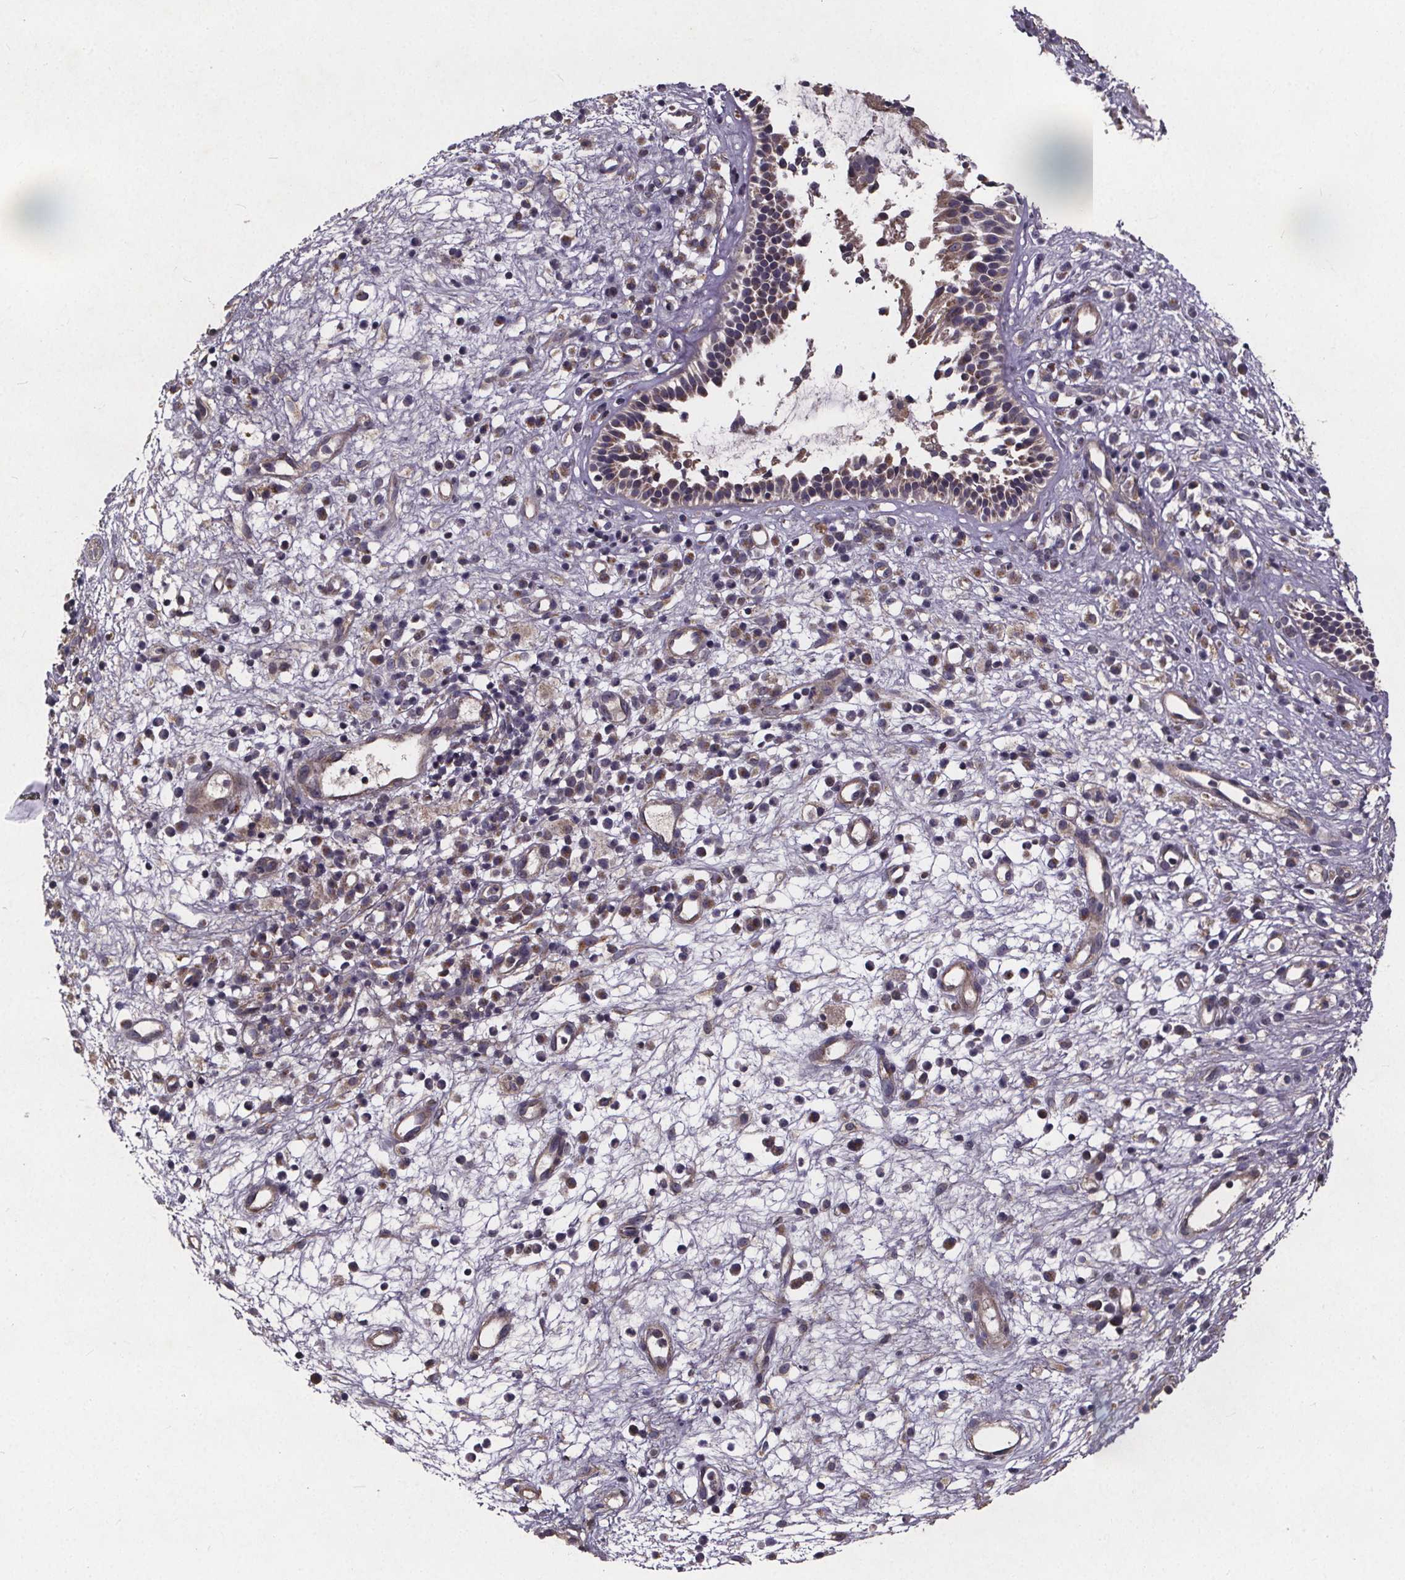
{"staining": {"intensity": "moderate", "quantity": "25%-75%", "location": "cytoplasmic/membranous"}, "tissue": "nasopharynx", "cell_type": "Respiratory epithelial cells", "image_type": "normal", "snomed": [{"axis": "morphology", "description": "Normal tissue, NOS"}, {"axis": "topography", "description": "Nasopharynx"}], "caption": "Protein expression analysis of benign nasopharynx exhibits moderate cytoplasmic/membranous staining in about 25%-75% of respiratory epithelial cells.", "gene": "YME1L1", "patient": {"sex": "male", "age": 77}}